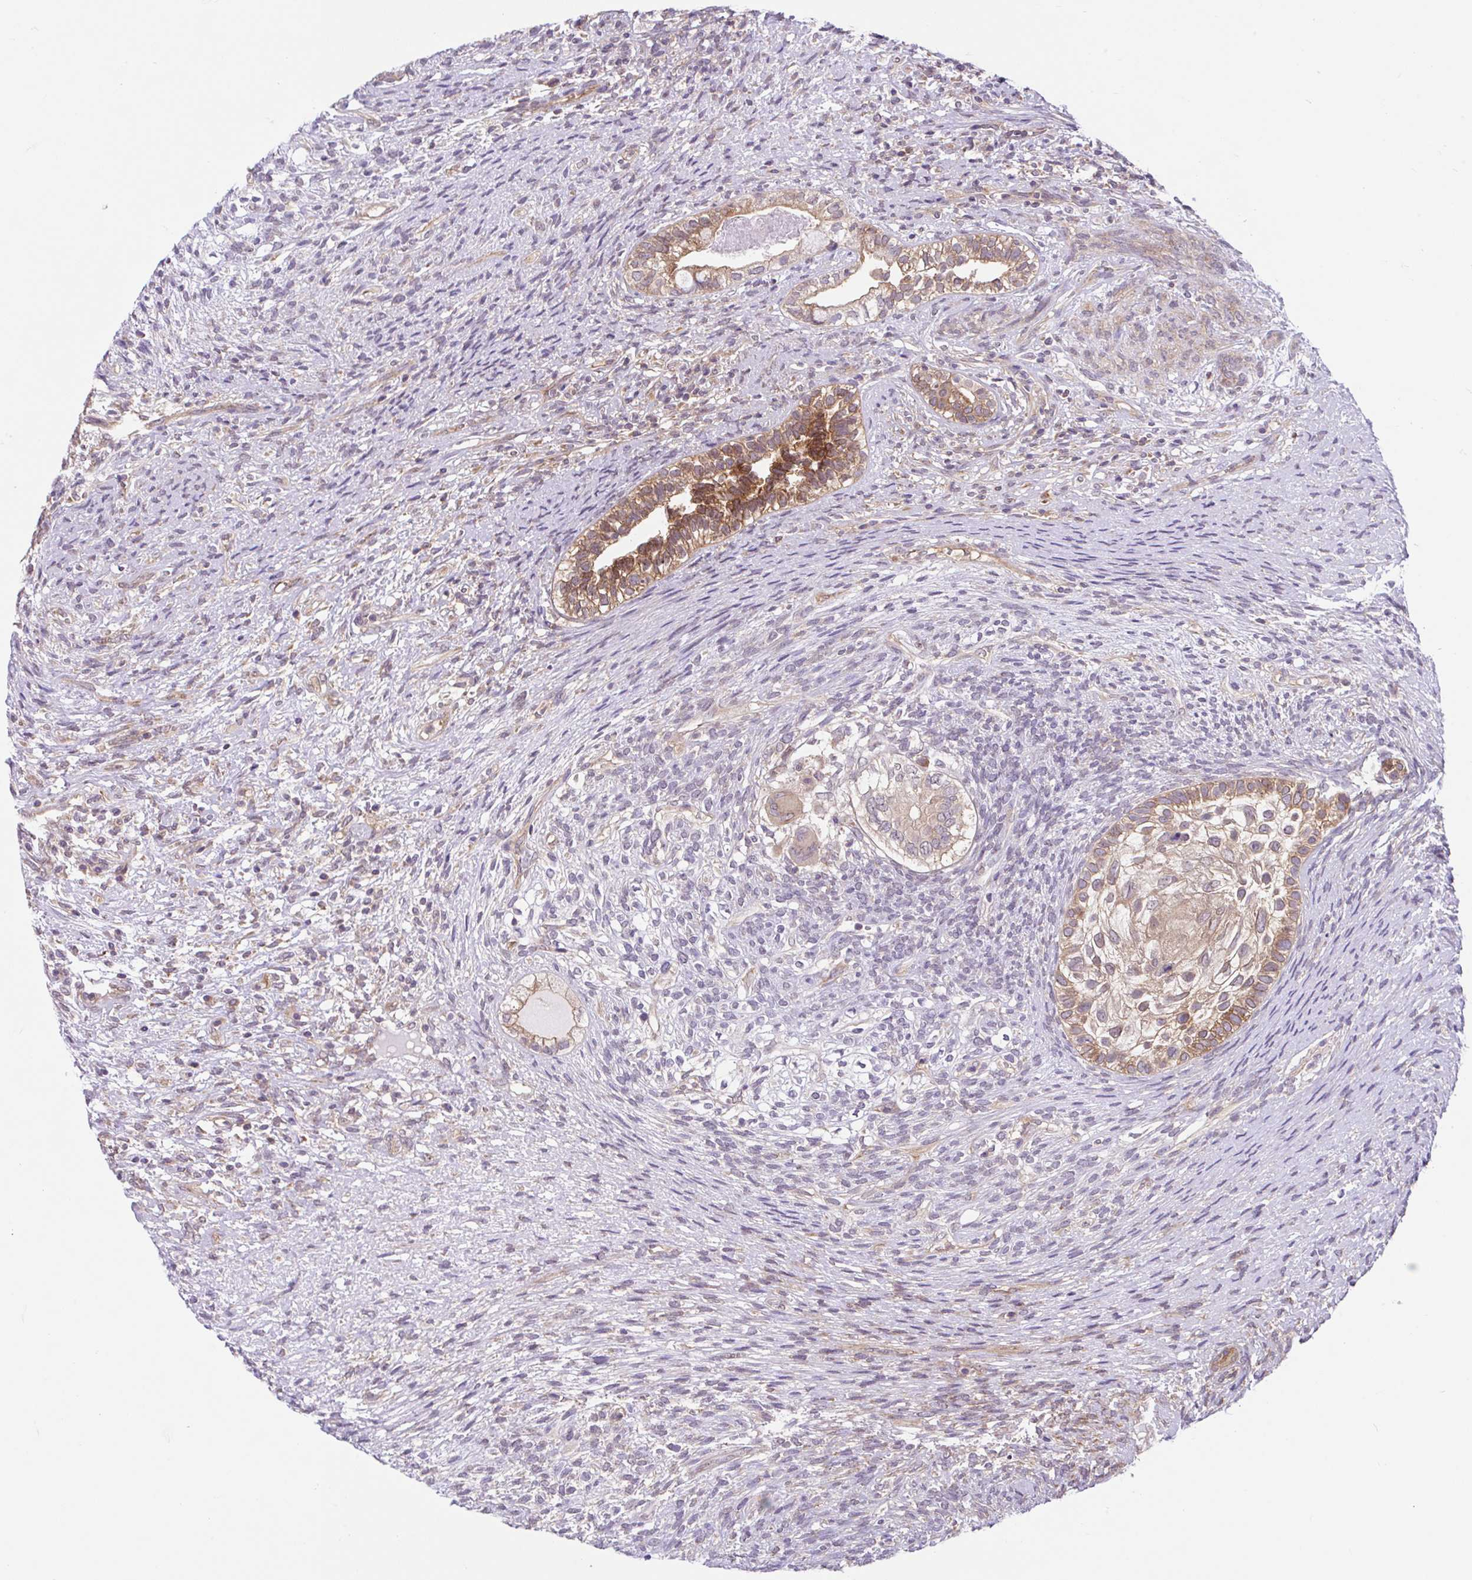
{"staining": {"intensity": "moderate", "quantity": ">75%", "location": "cytoplasmic/membranous"}, "tissue": "testis cancer", "cell_type": "Tumor cells", "image_type": "cancer", "snomed": [{"axis": "morphology", "description": "Seminoma, NOS"}, {"axis": "morphology", "description": "Carcinoma, Embryonal, NOS"}, {"axis": "topography", "description": "Testis"}], "caption": "Protein analysis of testis seminoma tissue shows moderate cytoplasmic/membranous expression in about >75% of tumor cells. Using DAB (brown) and hematoxylin (blue) stains, captured at high magnification using brightfield microscopy.", "gene": "RALBP1", "patient": {"sex": "male", "age": 41}}